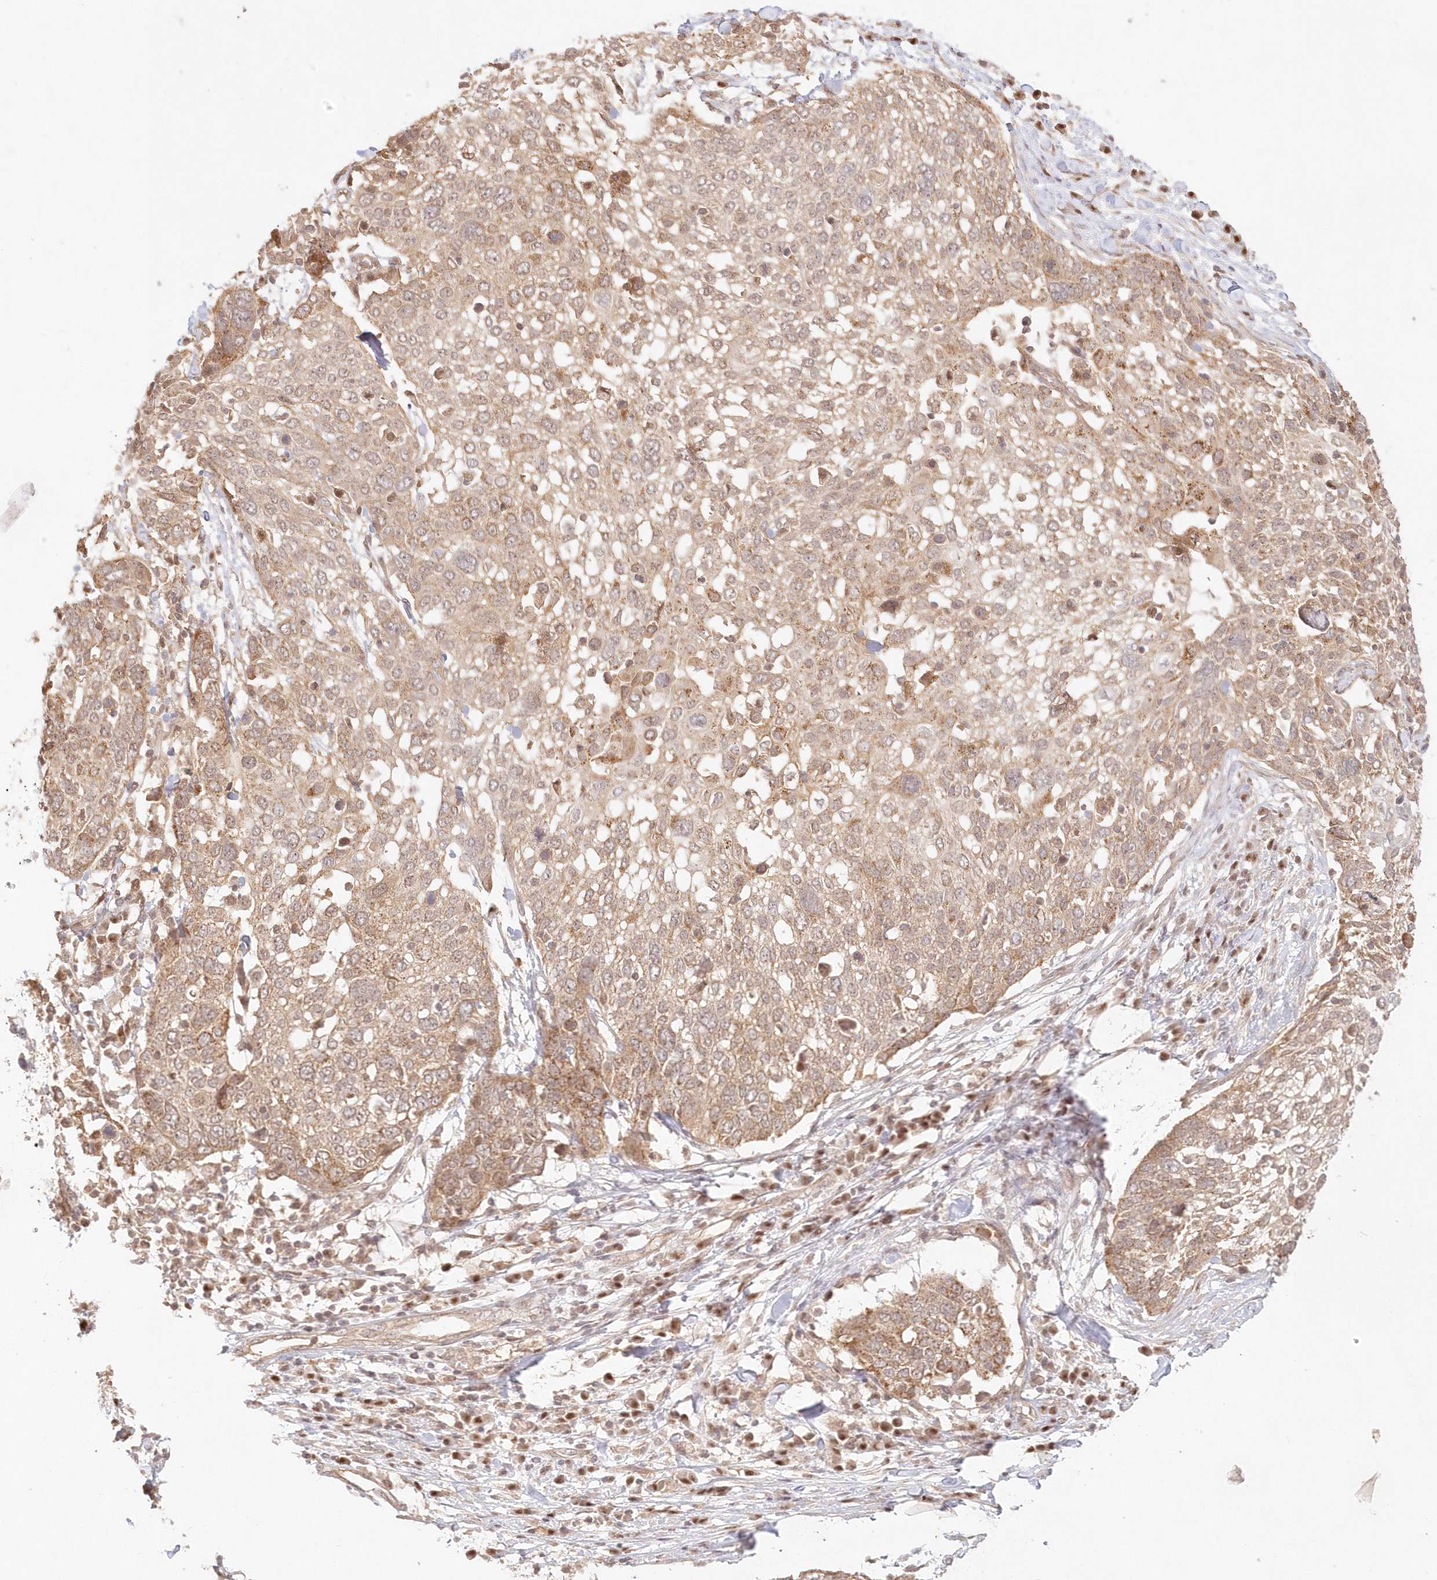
{"staining": {"intensity": "moderate", "quantity": ">75%", "location": "cytoplasmic/membranous"}, "tissue": "lung cancer", "cell_type": "Tumor cells", "image_type": "cancer", "snomed": [{"axis": "morphology", "description": "Squamous cell carcinoma, NOS"}, {"axis": "topography", "description": "Lung"}], "caption": "Immunohistochemical staining of lung squamous cell carcinoma exhibits medium levels of moderate cytoplasmic/membranous protein expression in approximately >75% of tumor cells.", "gene": "KIAA0232", "patient": {"sex": "male", "age": 65}}